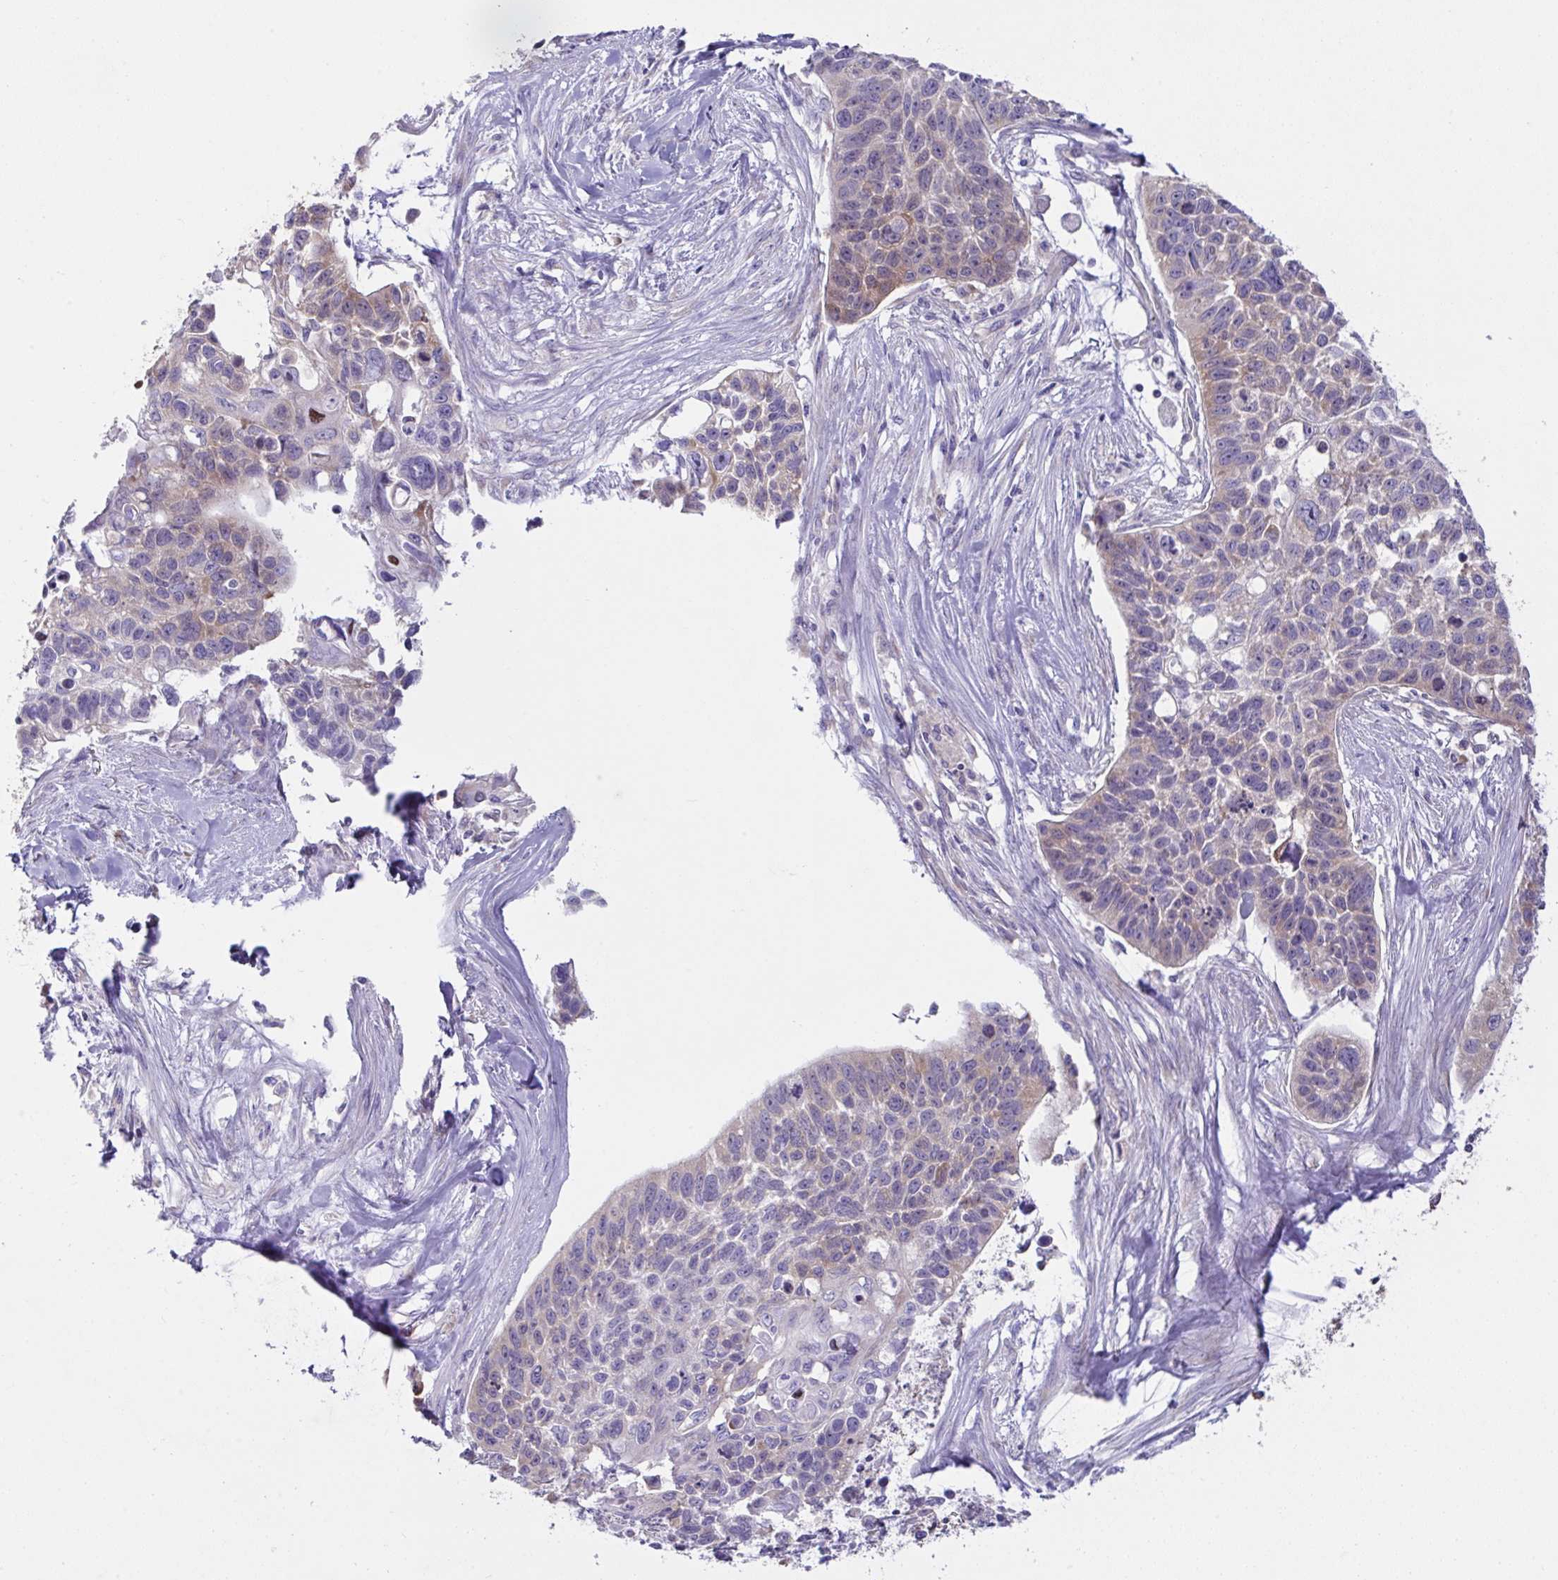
{"staining": {"intensity": "weak", "quantity": "25%-75%", "location": "cytoplasmic/membranous"}, "tissue": "lung cancer", "cell_type": "Tumor cells", "image_type": "cancer", "snomed": [{"axis": "morphology", "description": "Squamous cell carcinoma, NOS"}, {"axis": "topography", "description": "Lung"}], "caption": "Lung squamous cell carcinoma stained with DAB (3,3'-diaminobenzidine) IHC reveals low levels of weak cytoplasmic/membranous positivity in approximately 25%-75% of tumor cells. Immunohistochemistry (ihc) stains the protein of interest in brown and the nuclei are stained blue.", "gene": "FAU", "patient": {"sex": "male", "age": 62}}